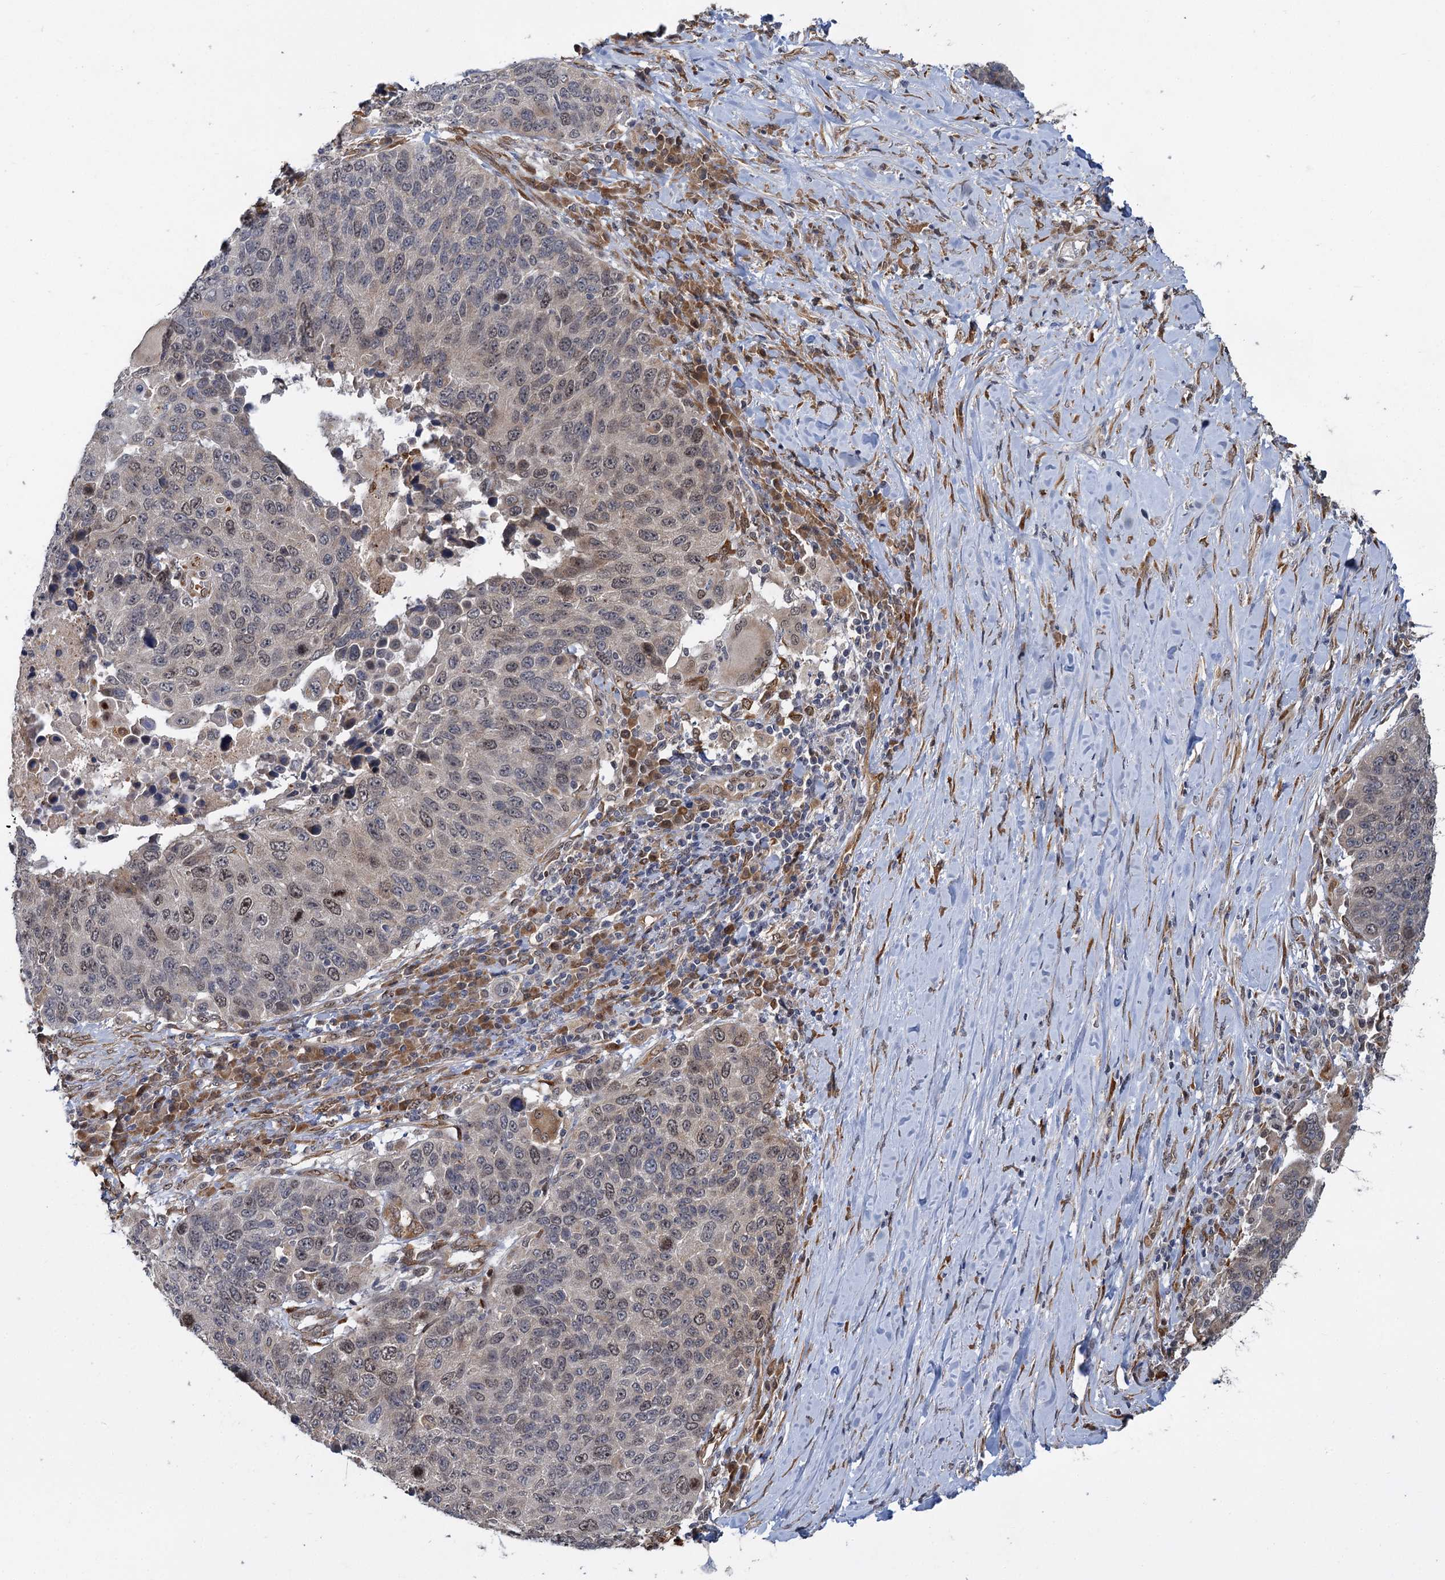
{"staining": {"intensity": "weak", "quantity": "<25%", "location": "nuclear"}, "tissue": "lung cancer", "cell_type": "Tumor cells", "image_type": "cancer", "snomed": [{"axis": "morphology", "description": "Normal tissue, NOS"}, {"axis": "morphology", "description": "Squamous cell carcinoma, NOS"}, {"axis": "topography", "description": "Lymph node"}, {"axis": "topography", "description": "Lung"}], "caption": "Immunohistochemical staining of lung squamous cell carcinoma shows no significant expression in tumor cells.", "gene": "APBA2", "patient": {"sex": "male", "age": 66}}